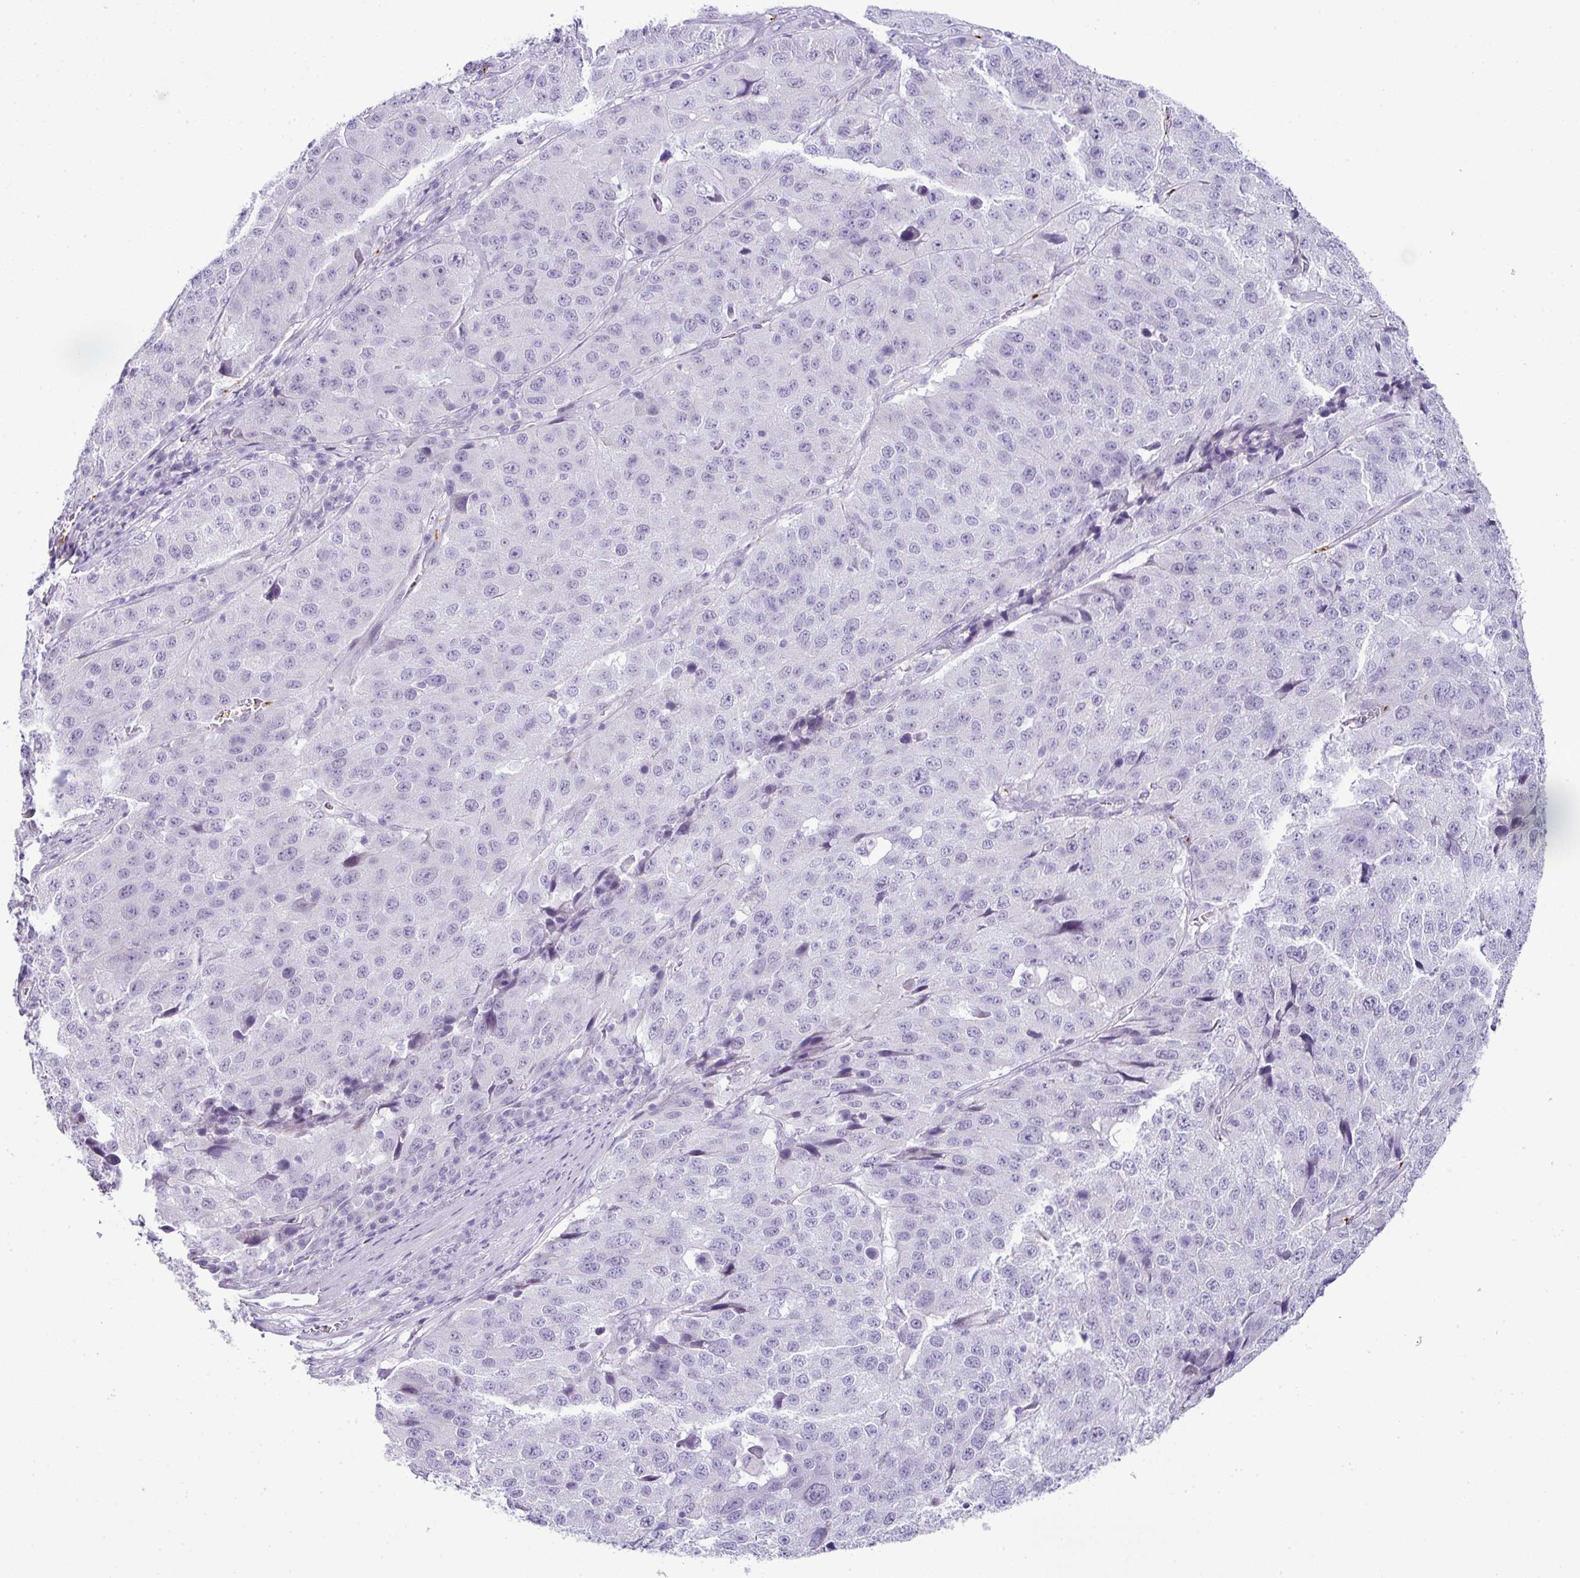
{"staining": {"intensity": "negative", "quantity": "none", "location": "none"}, "tissue": "stomach cancer", "cell_type": "Tumor cells", "image_type": "cancer", "snomed": [{"axis": "morphology", "description": "Adenocarcinoma, NOS"}, {"axis": "topography", "description": "Stomach"}], "caption": "Immunohistochemistry micrograph of adenocarcinoma (stomach) stained for a protein (brown), which reveals no expression in tumor cells. (Stains: DAB IHC with hematoxylin counter stain, Microscopy: brightfield microscopy at high magnification).", "gene": "CMTM5", "patient": {"sex": "male", "age": 71}}